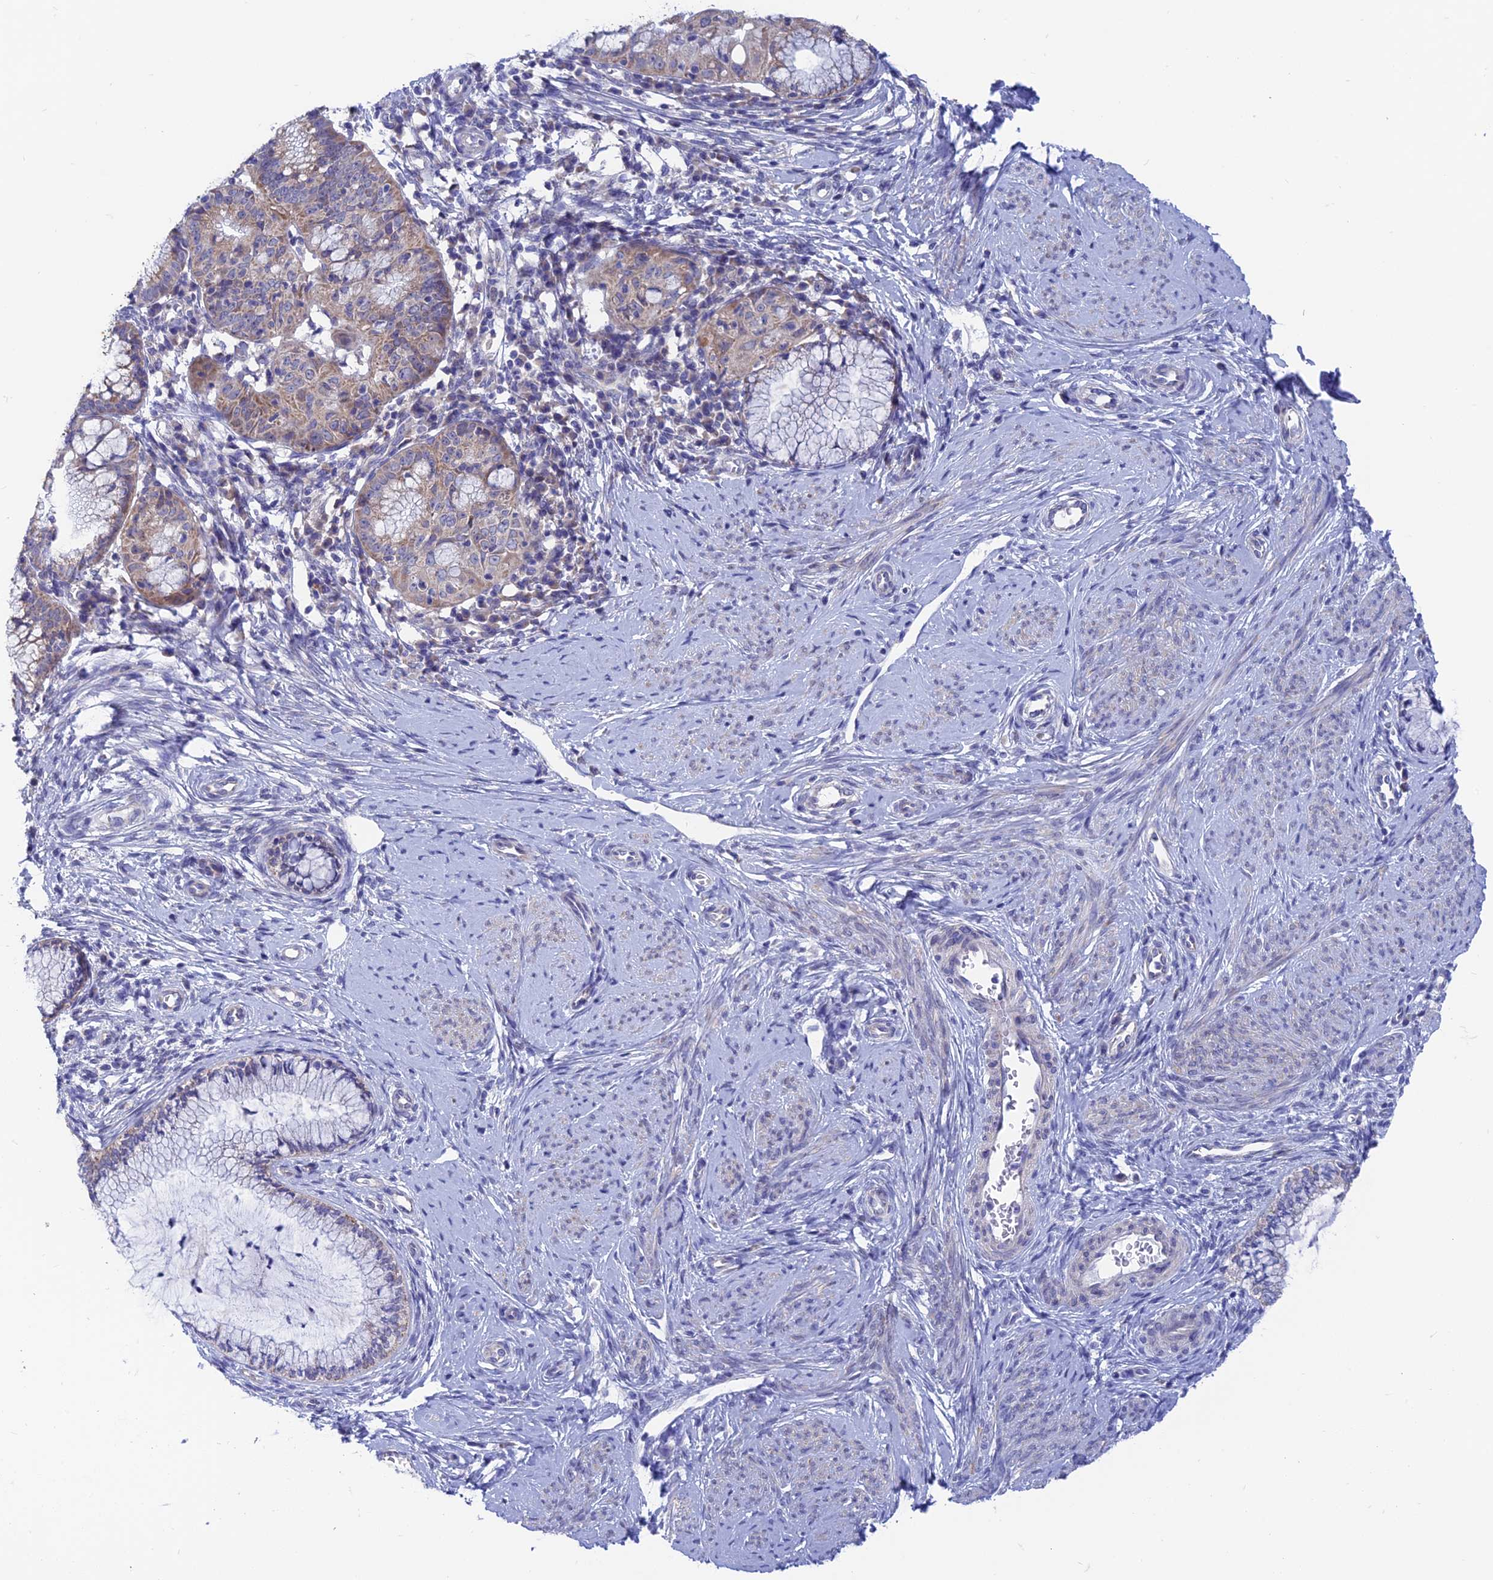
{"staining": {"intensity": "weak", "quantity": "<25%", "location": "cytoplasmic/membranous"}, "tissue": "cervical cancer", "cell_type": "Tumor cells", "image_type": "cancer", "snomed": [{"axis": "morphology", "description": "Adenocarcinoma, NOS"}, {"axis": "topography", "description": "Cervix"}], "caption": "A high-resolution photomicrograph shows immunohistochemistry (IHC) staining of cervical cancer (adenocarcinoma), which shows no significant positivity in tumor cells.", "gene": "AK4", "patient": {"sex": "female", "age": 36}}